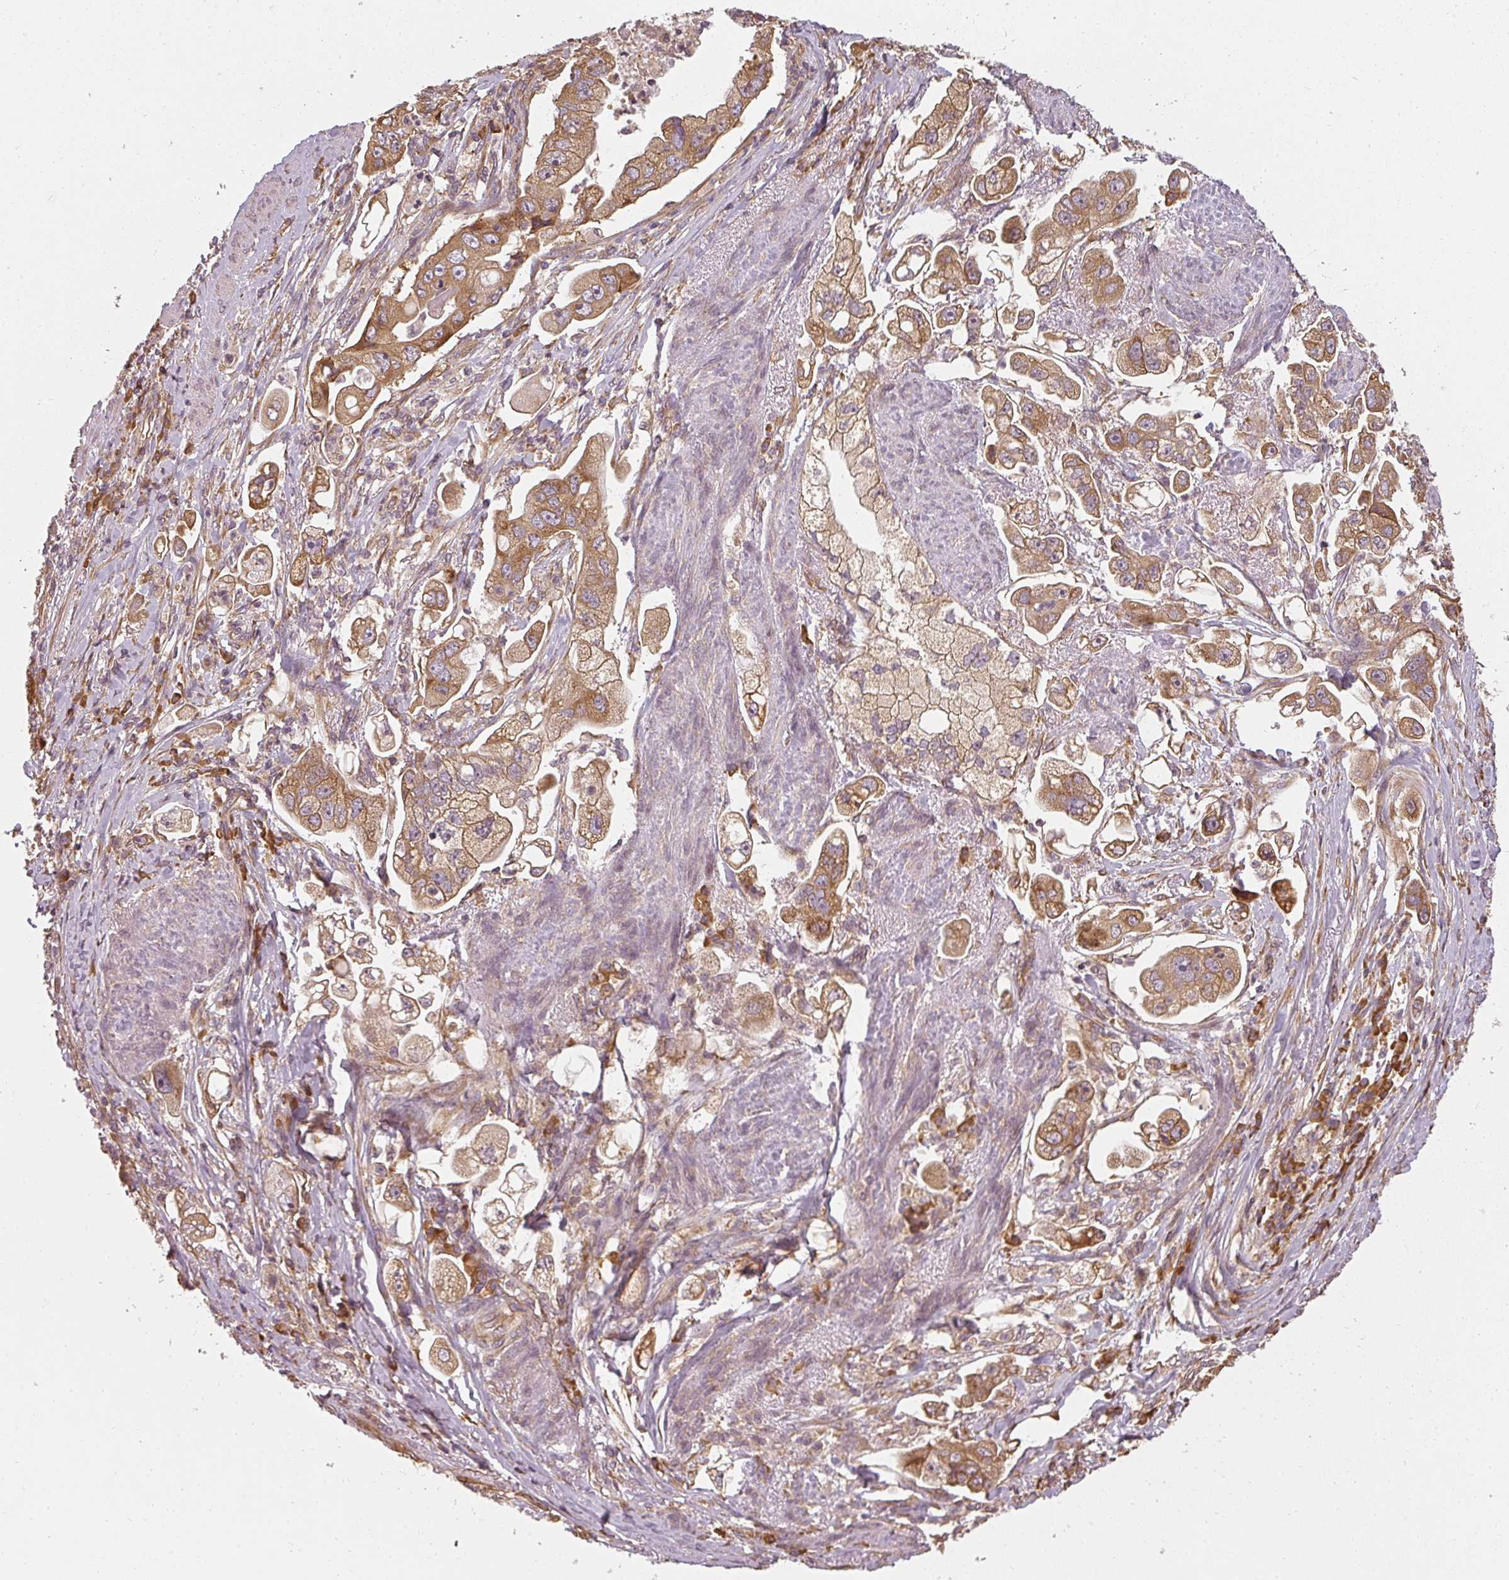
{"staining": {"intensity": "moderate", "quantity": ">75%", "location": "cytoplasmic/membranous"}, "tissue": "stomach cancer", "cell_type": "Tumor cells", "image_type": "cancer", "snomed": [{"axis": "morphology", "description": "Adenocarcinoma, NOS"}, {"axis": "topography", "description": "Stomach"}], "caption": "Tumor cells show medium levels of moderate cytoplasmic/membranous staining in about >75% of cells in stomach cancer.", "gene": "RPL24", "patient": {"sex": "male", "age": 62}}